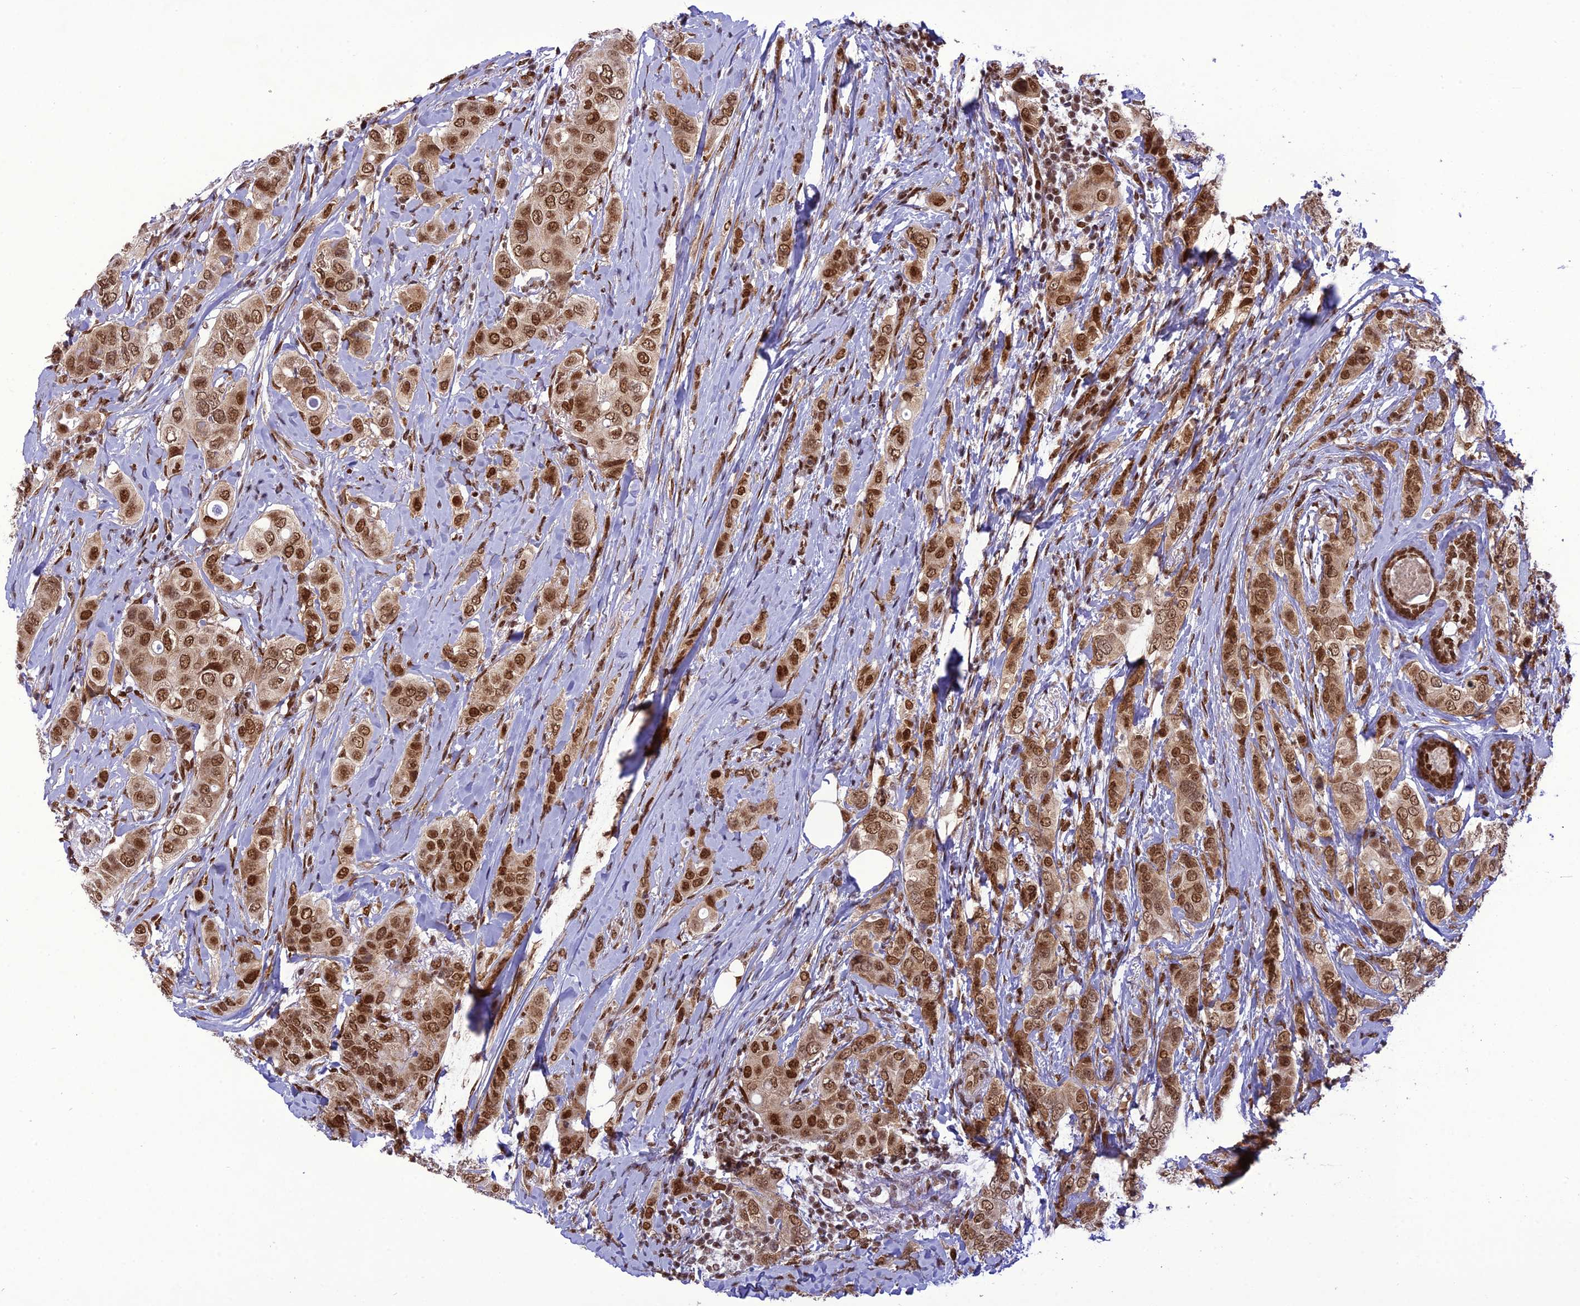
{"staining": {"intensity": "strong", "quantity": ">75%", "location": "cytoplasmic/membranous,nuclear"}, "tissue": "breast cancer", "cell_type": "Tumor cells", "image_type": "cancer", "snomed": [{"axis": "morphology", "description": "Lobular carcinoma"}, {"axis": "topography", "description": "Breast"}], "caption": "Immunohistochemistry (IHC) (DAB (3,3'-diaminobenzidine)) staining of human breast cancer (lobular carcinoma) exhibits strong cytoplasmic/membranous and nuclear protein staining in approximately >75% of tumor cells.", "gene": "DDX1", "patient": {"sex": "female", "age": 51}}